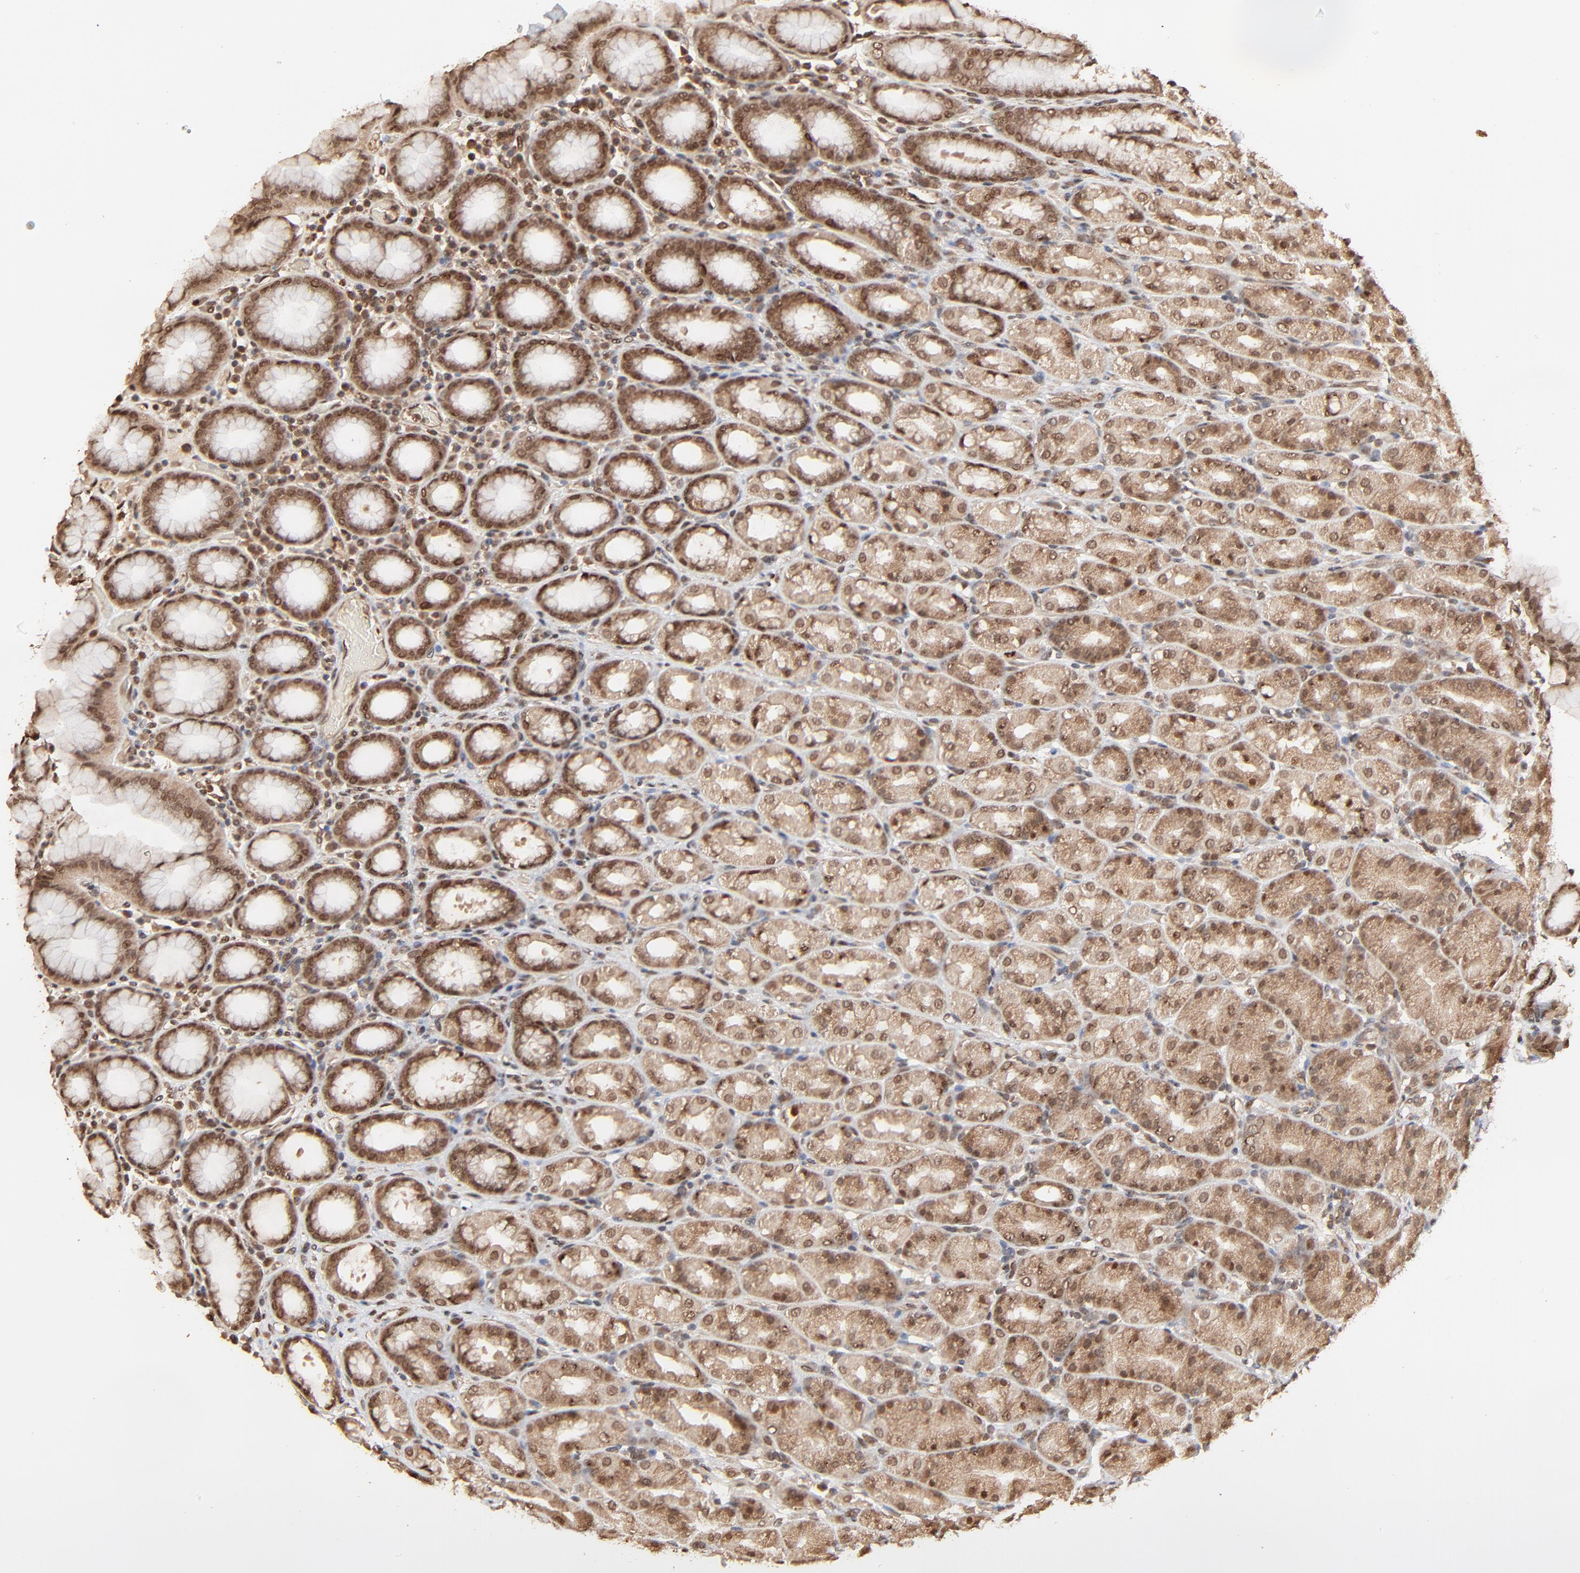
{"staining": {"intensity": "moderate", "quantity": ">75%", "location": "cytoplasmic/membranous,nuclear"}, "tissue": "stomach", "cell_type": "Glandular cells", "image_type": "normal", "snomed": [{"axis": "morphology", "description": "Normal tissue, NOS"}, {"axis": "topography", "description": "Stomach, upper"}], "caption": "Immunohistochemistry (IHC) of normal human stomach displays medium levels of moderate cytoplasmic/membranous,nuclear expression in about >75% of glandular cells.", "gene": "FAM227A", "patient": {"sex": "male", "age": 68}}